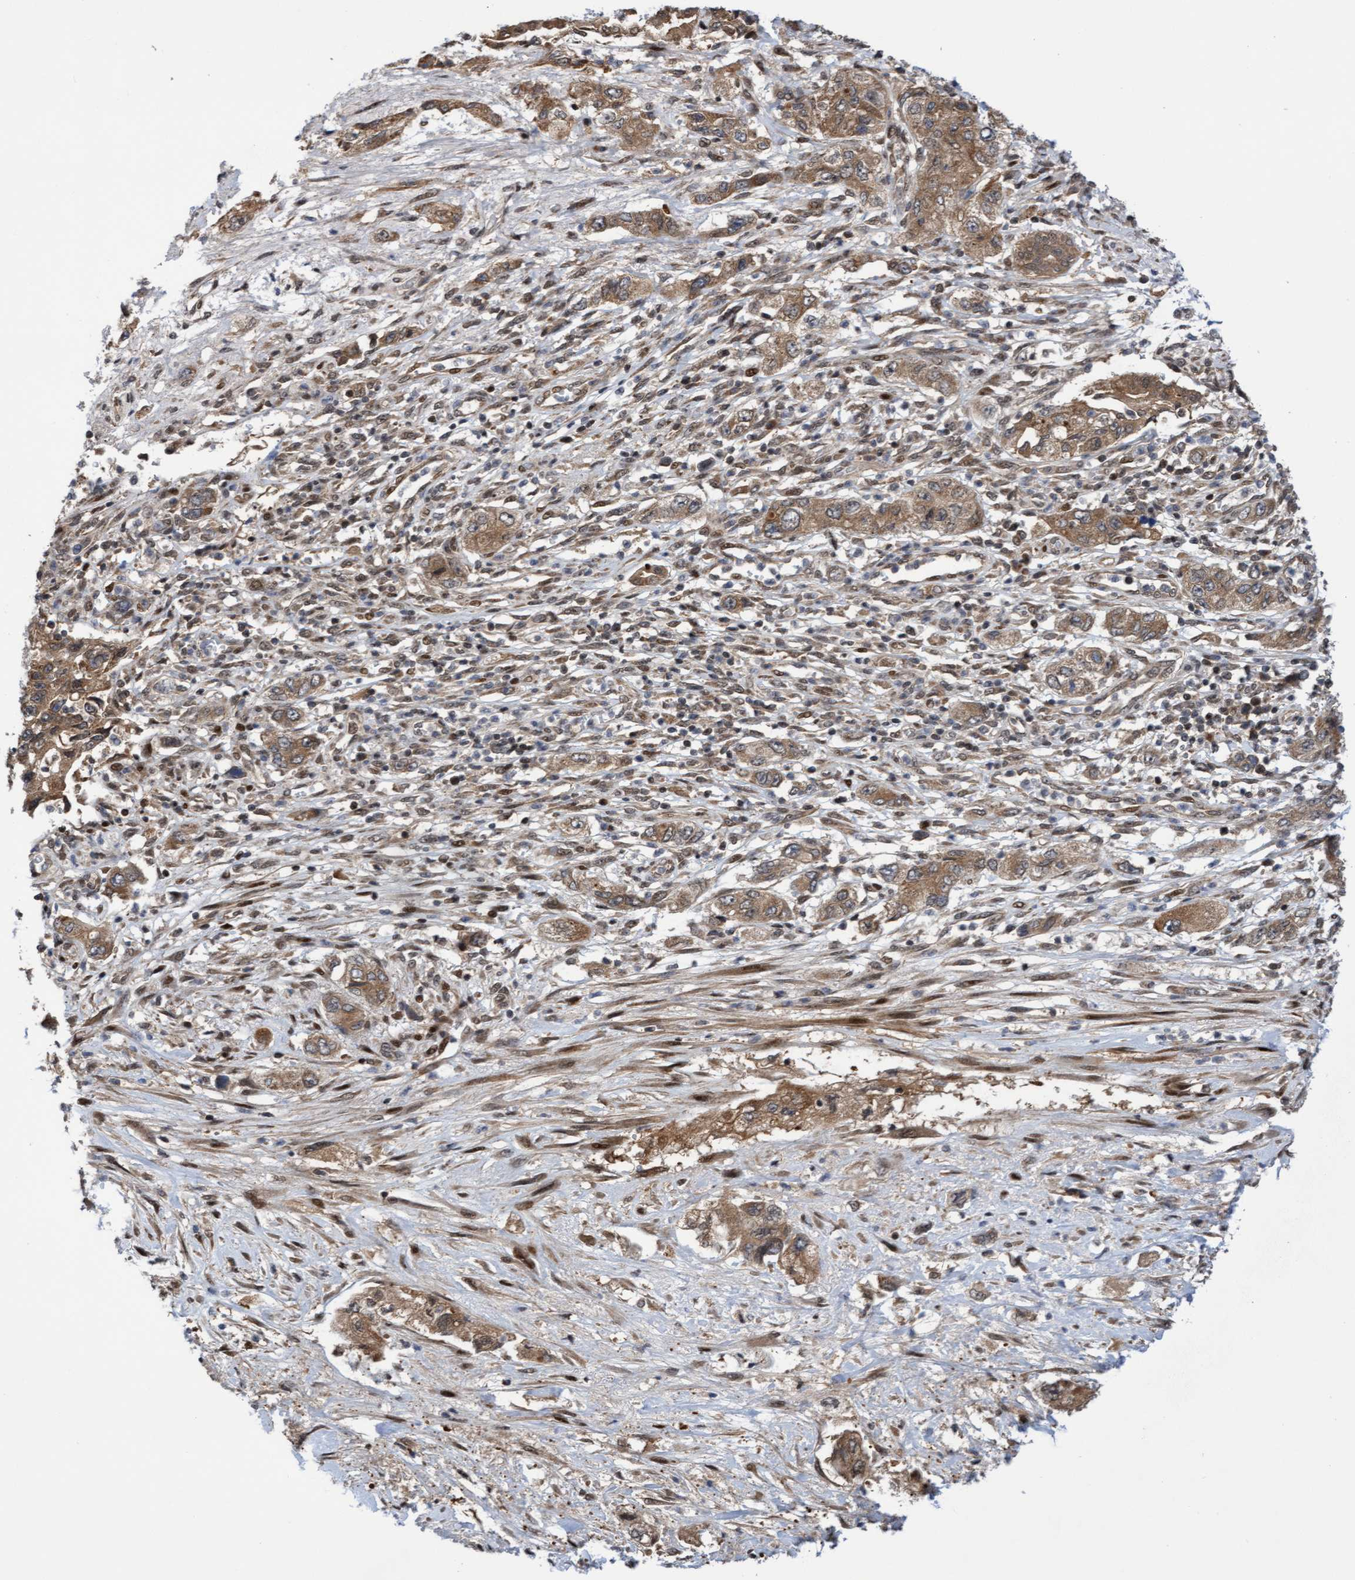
{"staining": {"intensity": "moderate", "quantity": ">75%", "location": "cytoplasmic/membranous"}, "tissue": "pancreatic cancer", "cell_type": "Tumor cells", "image_type": "cancer", "snomed": [{"axis": "morphology", "description": "Adenocarcinoma, NOS"}, {"axis": "topography", "description": "Pancreas"}], "caption": "This image reveals immunohistochemistry staining of human pancreatic cancer (adenocarcinoma), with medium moderate cytoplasmic/membranous staining in approximately >75% of tumor cells.", "gene": "ITFG1", "patient": {"sex": "female", "age": 73}}